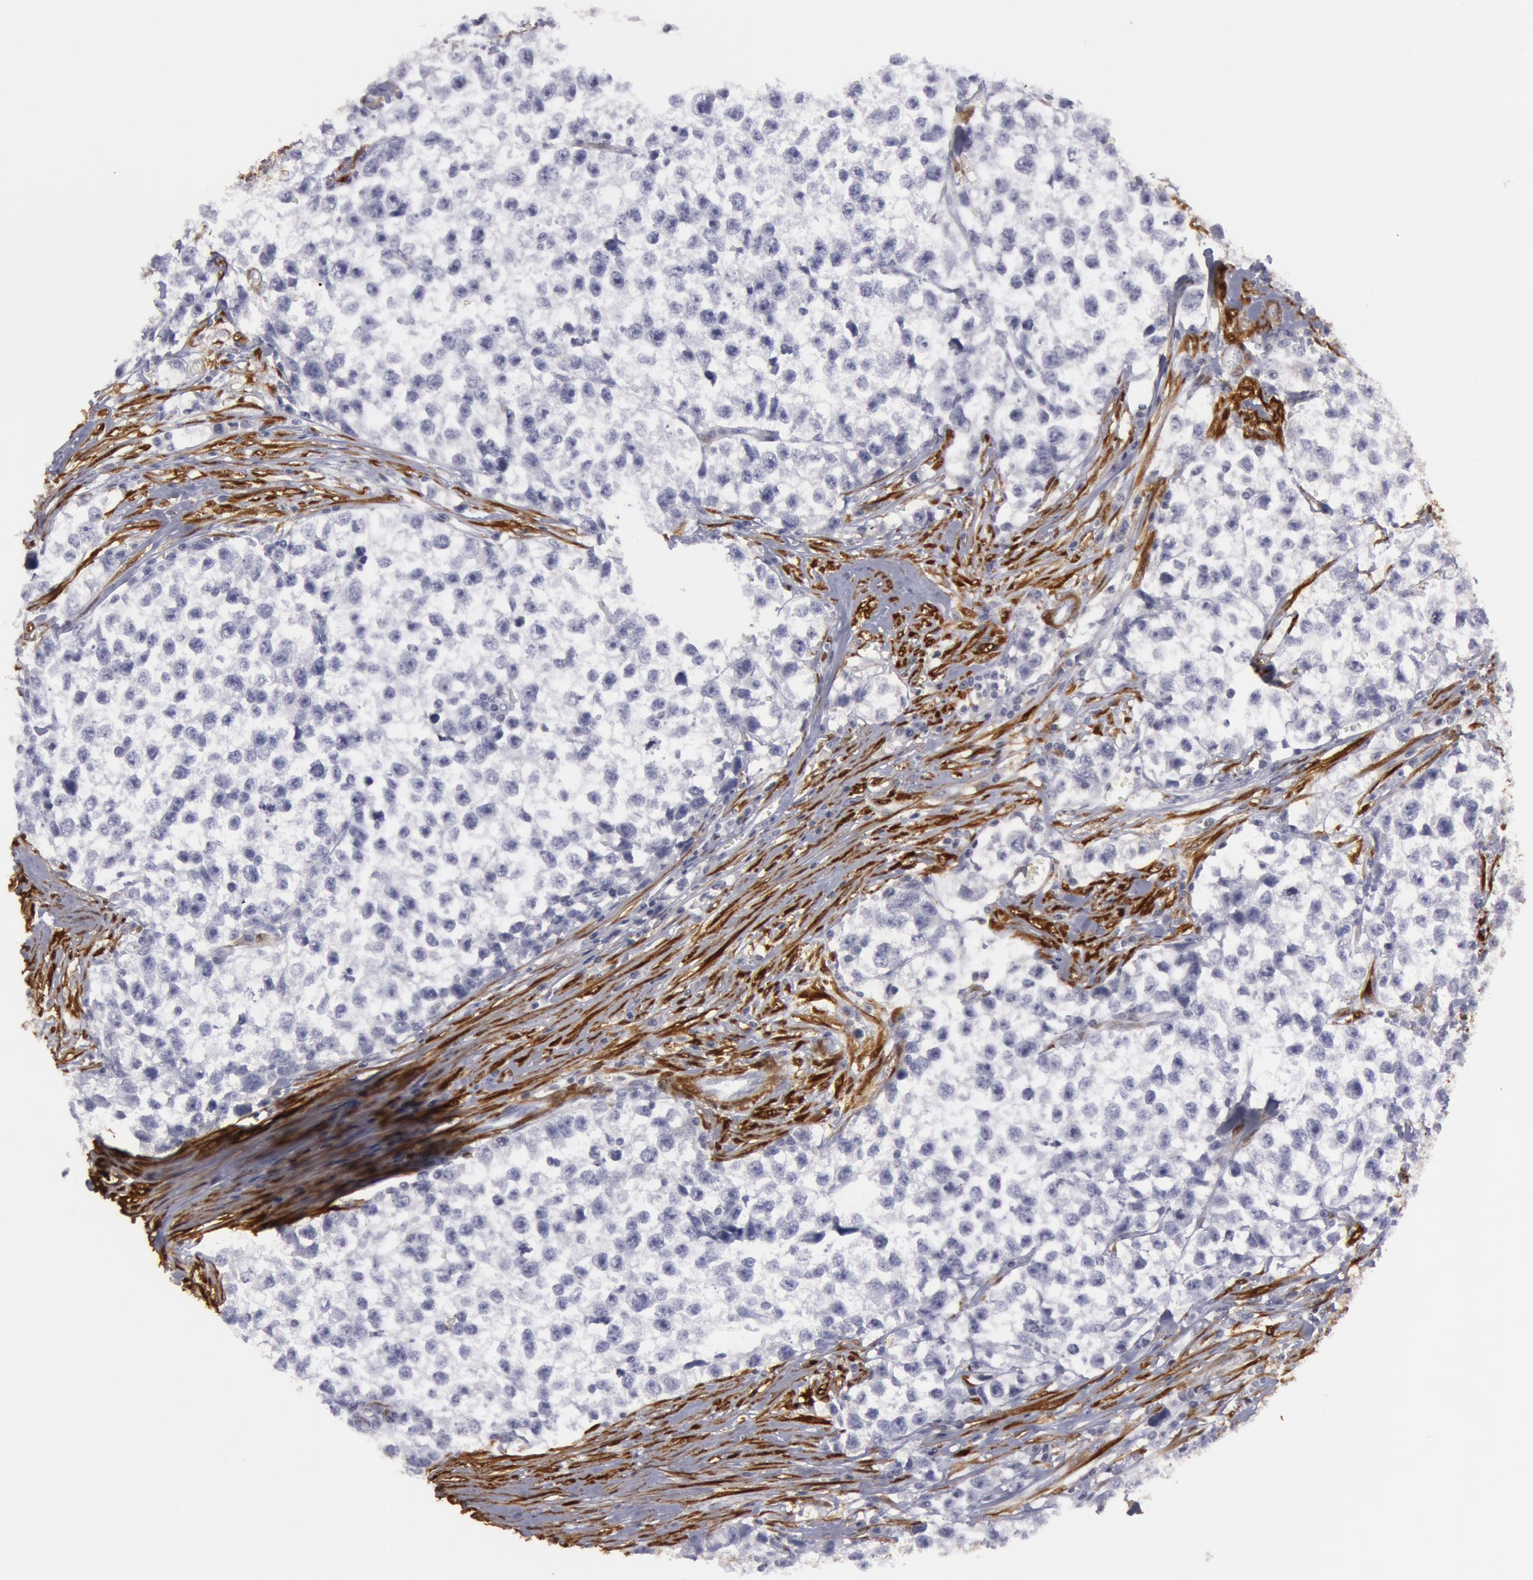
{"staining": {"intensity": "negative", "quantity": "none", "location": "none"}, "tissue": "testis cancer", "cell_type": "Tumor cells", "image_type": "cancer", "snomed": [{"axis": "morphology", "description": "Seminoma, NOS"}, {"axis": "morphology", "description": "Carcinoma, Embryonal, NOS"}, {"axis": "topography", "description": "Testis"}], "caption": "An image of testis cancer (embryonal carcinoma) stained for a protein displays no brown staining in tumor cells.", "gene": "TAGLN", "patient": {"sex": "male", "age": 30}}